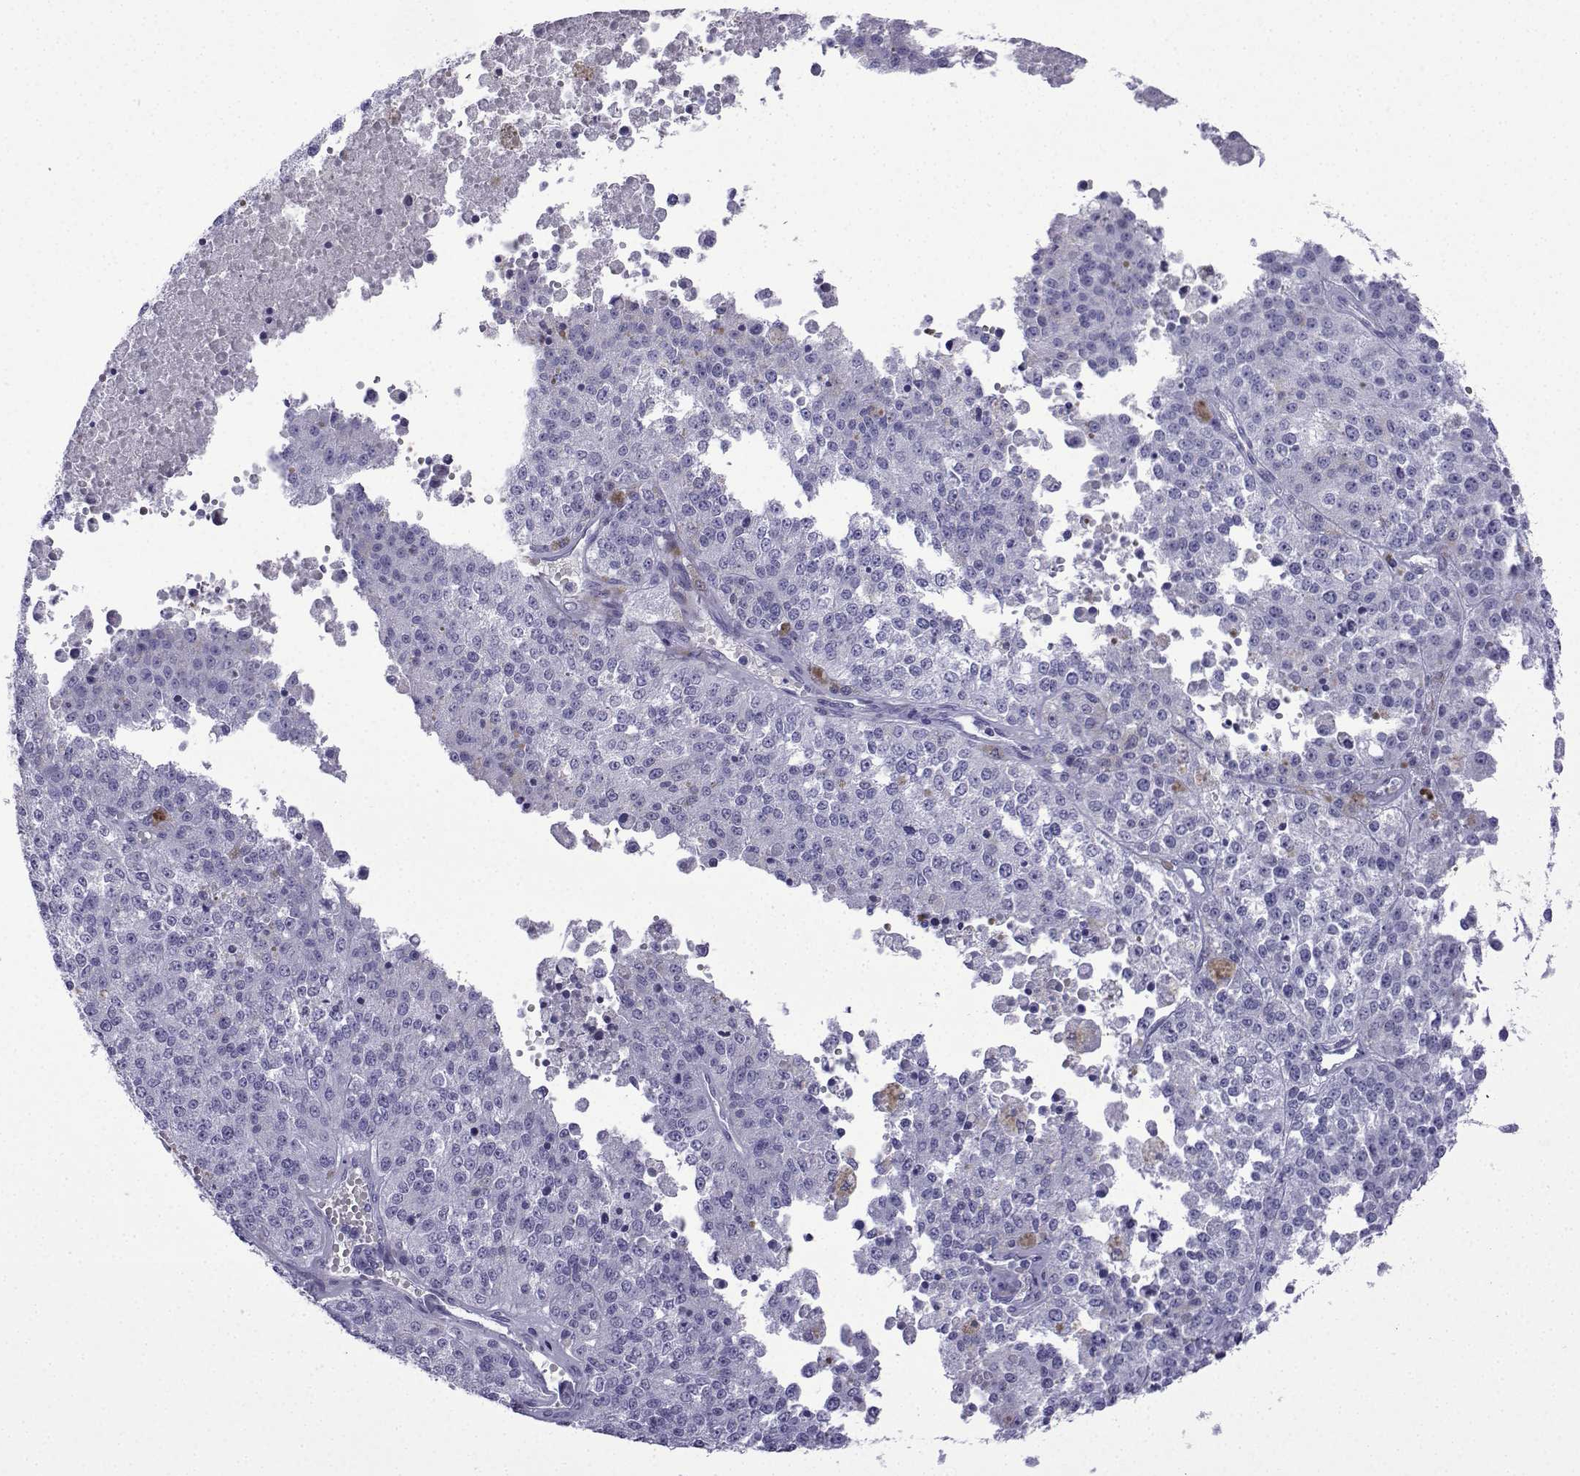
{"staining": {"intensity": "negative", "quantity": "none", "location": "none"}, "tissue": "melanoma", "cell_type": "Tumor cells", "image_type": "cancer", "snomed": [{"axis": "morphology", "description": "Malignant melanoma, Metastatic site"}, {"axis": "topography", "description": "Lymph node"}], "caption": "This is a photomicrograph of IHC staining of melanoma, which shows no staining in tumor cells. (DAB IHC, high magnification).", "gene": "TRIM46", "patient": {"sex": "female", "age": 64}}